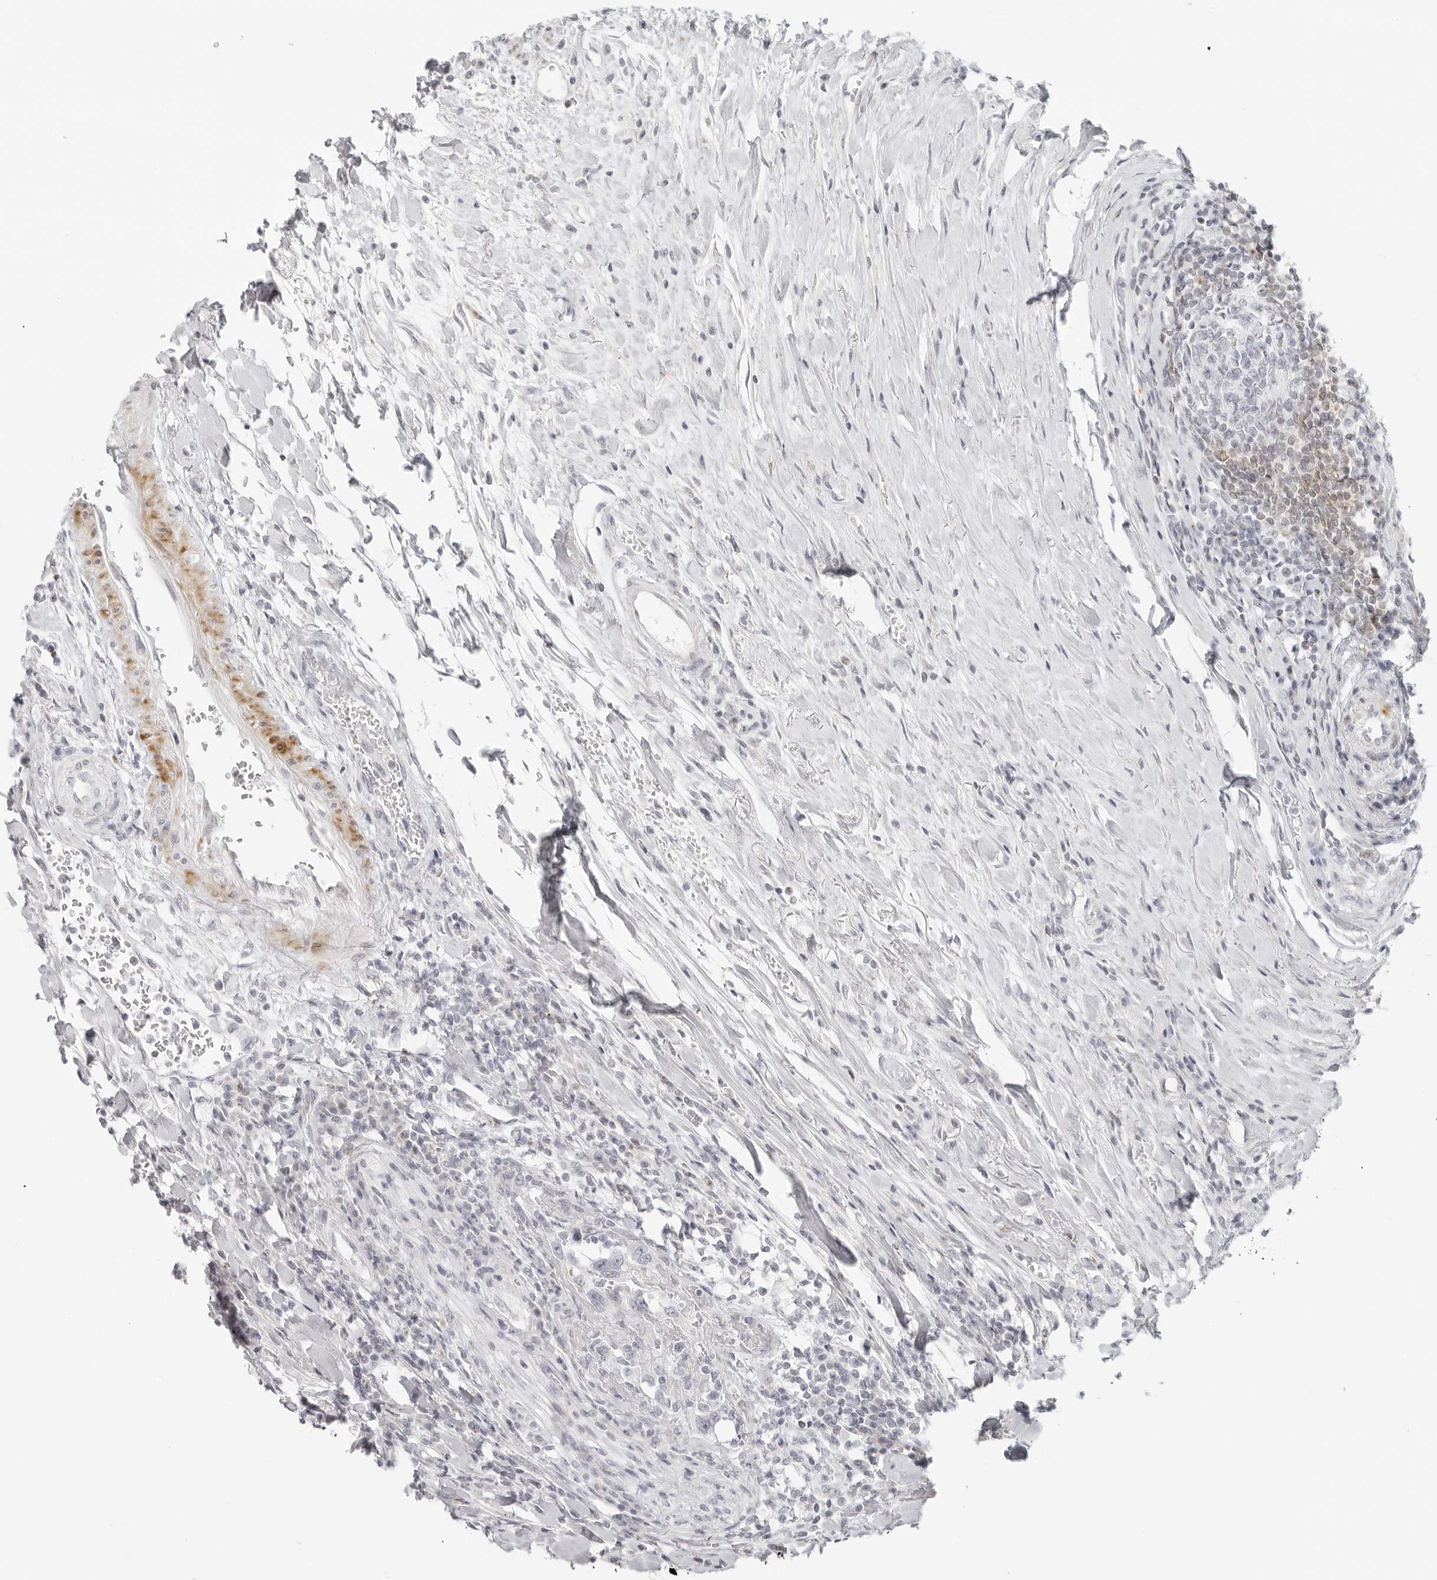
{"staining": {"intensity": "negative", "quantity": "none", "location": "none"}, "tissue": "urothelial cancer", "cell_type": "Tumor cells", "image_type": "cancer", "snomed": [{"axis": "morphology", "description": "Urothelial carcinoma, High grade"}, {"axis": "topography", "description": "Urinary bladder"}], "caption": "Immunohistochemical staining of human urothelial cancer displays no significant staining in tumor cells. (Immunohistochemistry (ihc), brightfield microscopy, high magnification).", "gene": "RPS6KC1", "patient": {"sex": "female", "age": 80}}